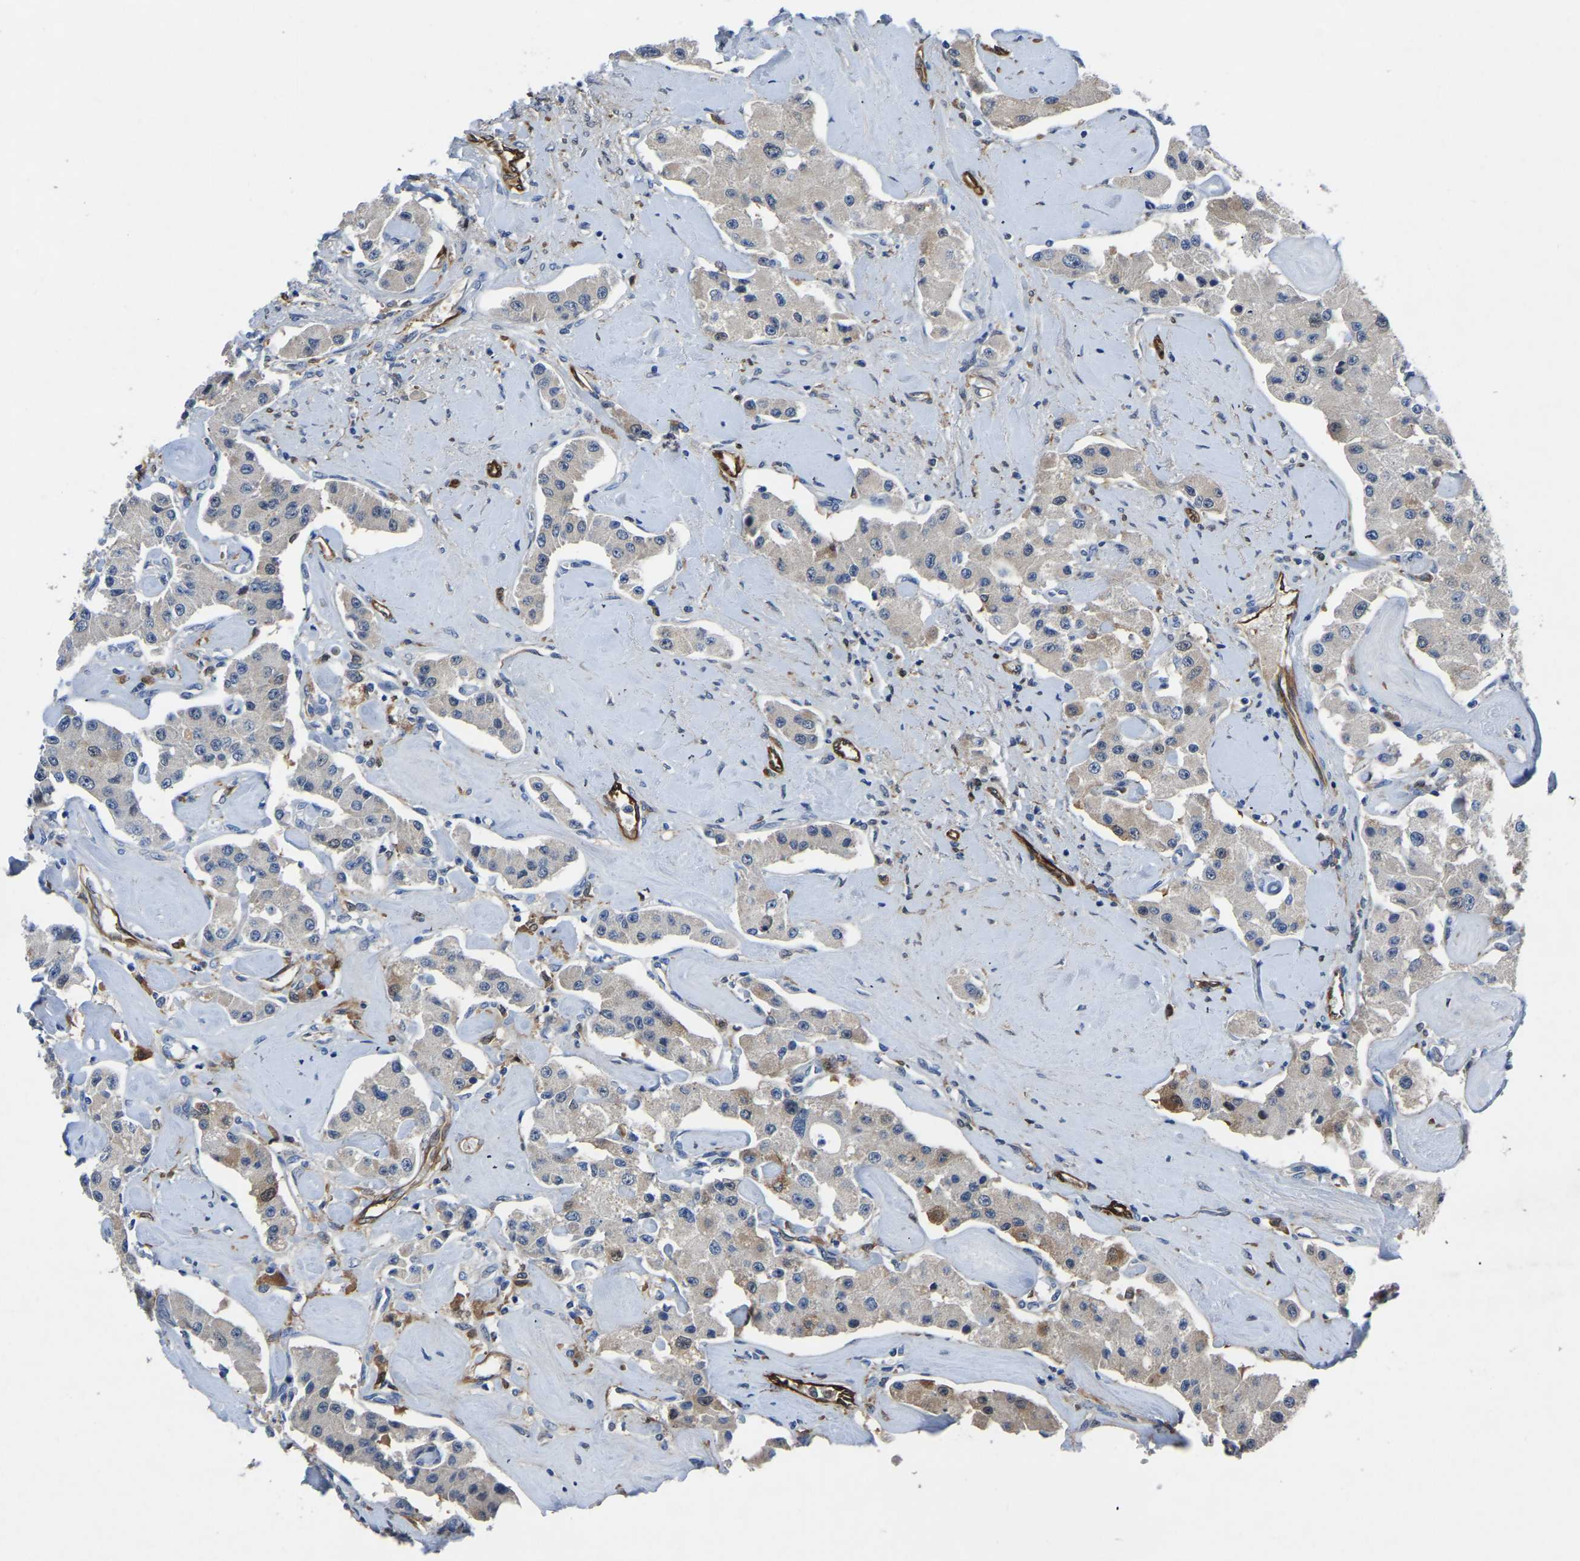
{"staining": {"intensity": "weak", "quantity": "<25%", "location": "cytoplasmic/membranous"}, "tissue": "carcinoid", "cell_type": "Tumor cells", "image_type": "cancer", "snomed": [{"axis": "morphology", "description": "Carcinoid, malignant, NOS"}, {"axis": "topography", "description": "Pancreas"}], "caption": "The micrograph exhibits no significant positivity in tumor cells of carcinoid (malignant). Brightfield microscopy of immunohistochemistry stained with DAB (brown) and hematoxylin (blue), captured at high magnification.", "gene": "ATG2B", "patient": {"sex": "male", "age": 41}}